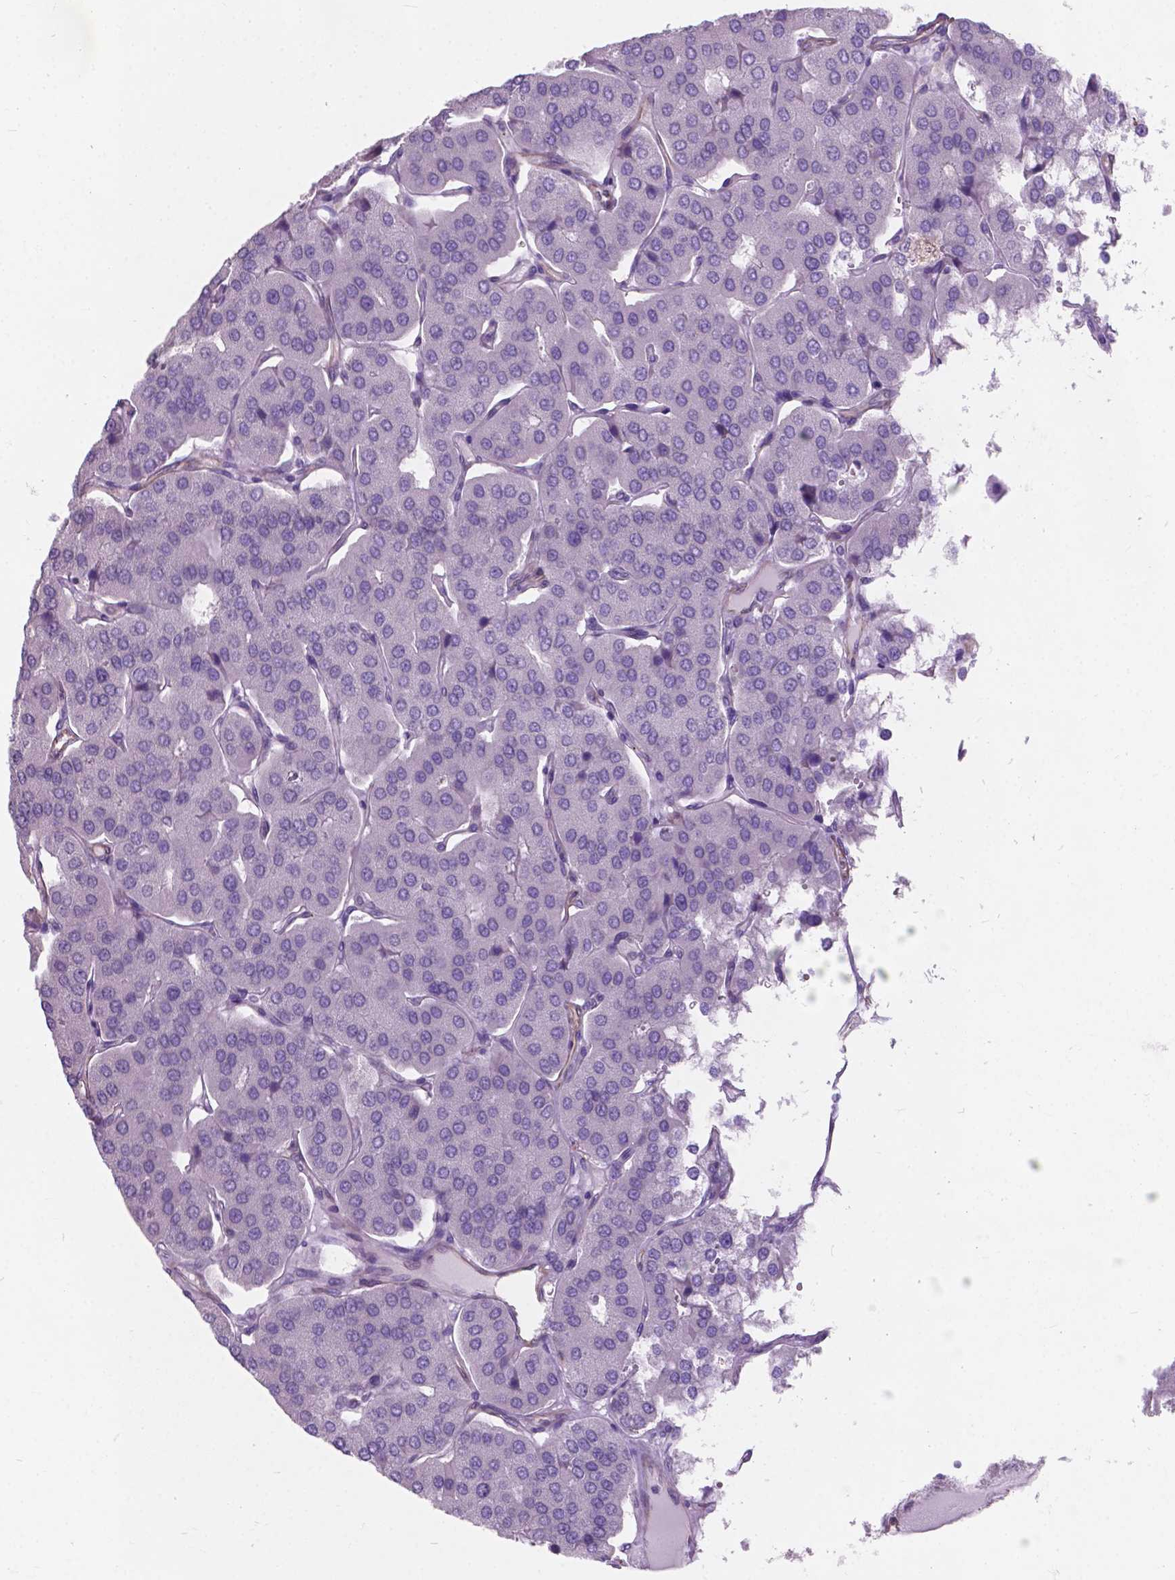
{"staining": {"intensity": "negative", "quantity": "none", "location": "none"}, "tissue": "parathyroid gland", "cell_type": "Glandular cells", "image_type": "normal", "snomed": [{"axis": "morphology", "description": "Normal tissue, NOS"}, {"axis": "morphology", "description": "Adenoma, NOS"}, {"axis": "topography", "description": "Parathyroid gland"}], "caption": "An image of parathyroid gland stained for a protein displays no brown staining in glandular cells.", "gene": "AMOT", "patient": {"sex": "female", "age": 86}}